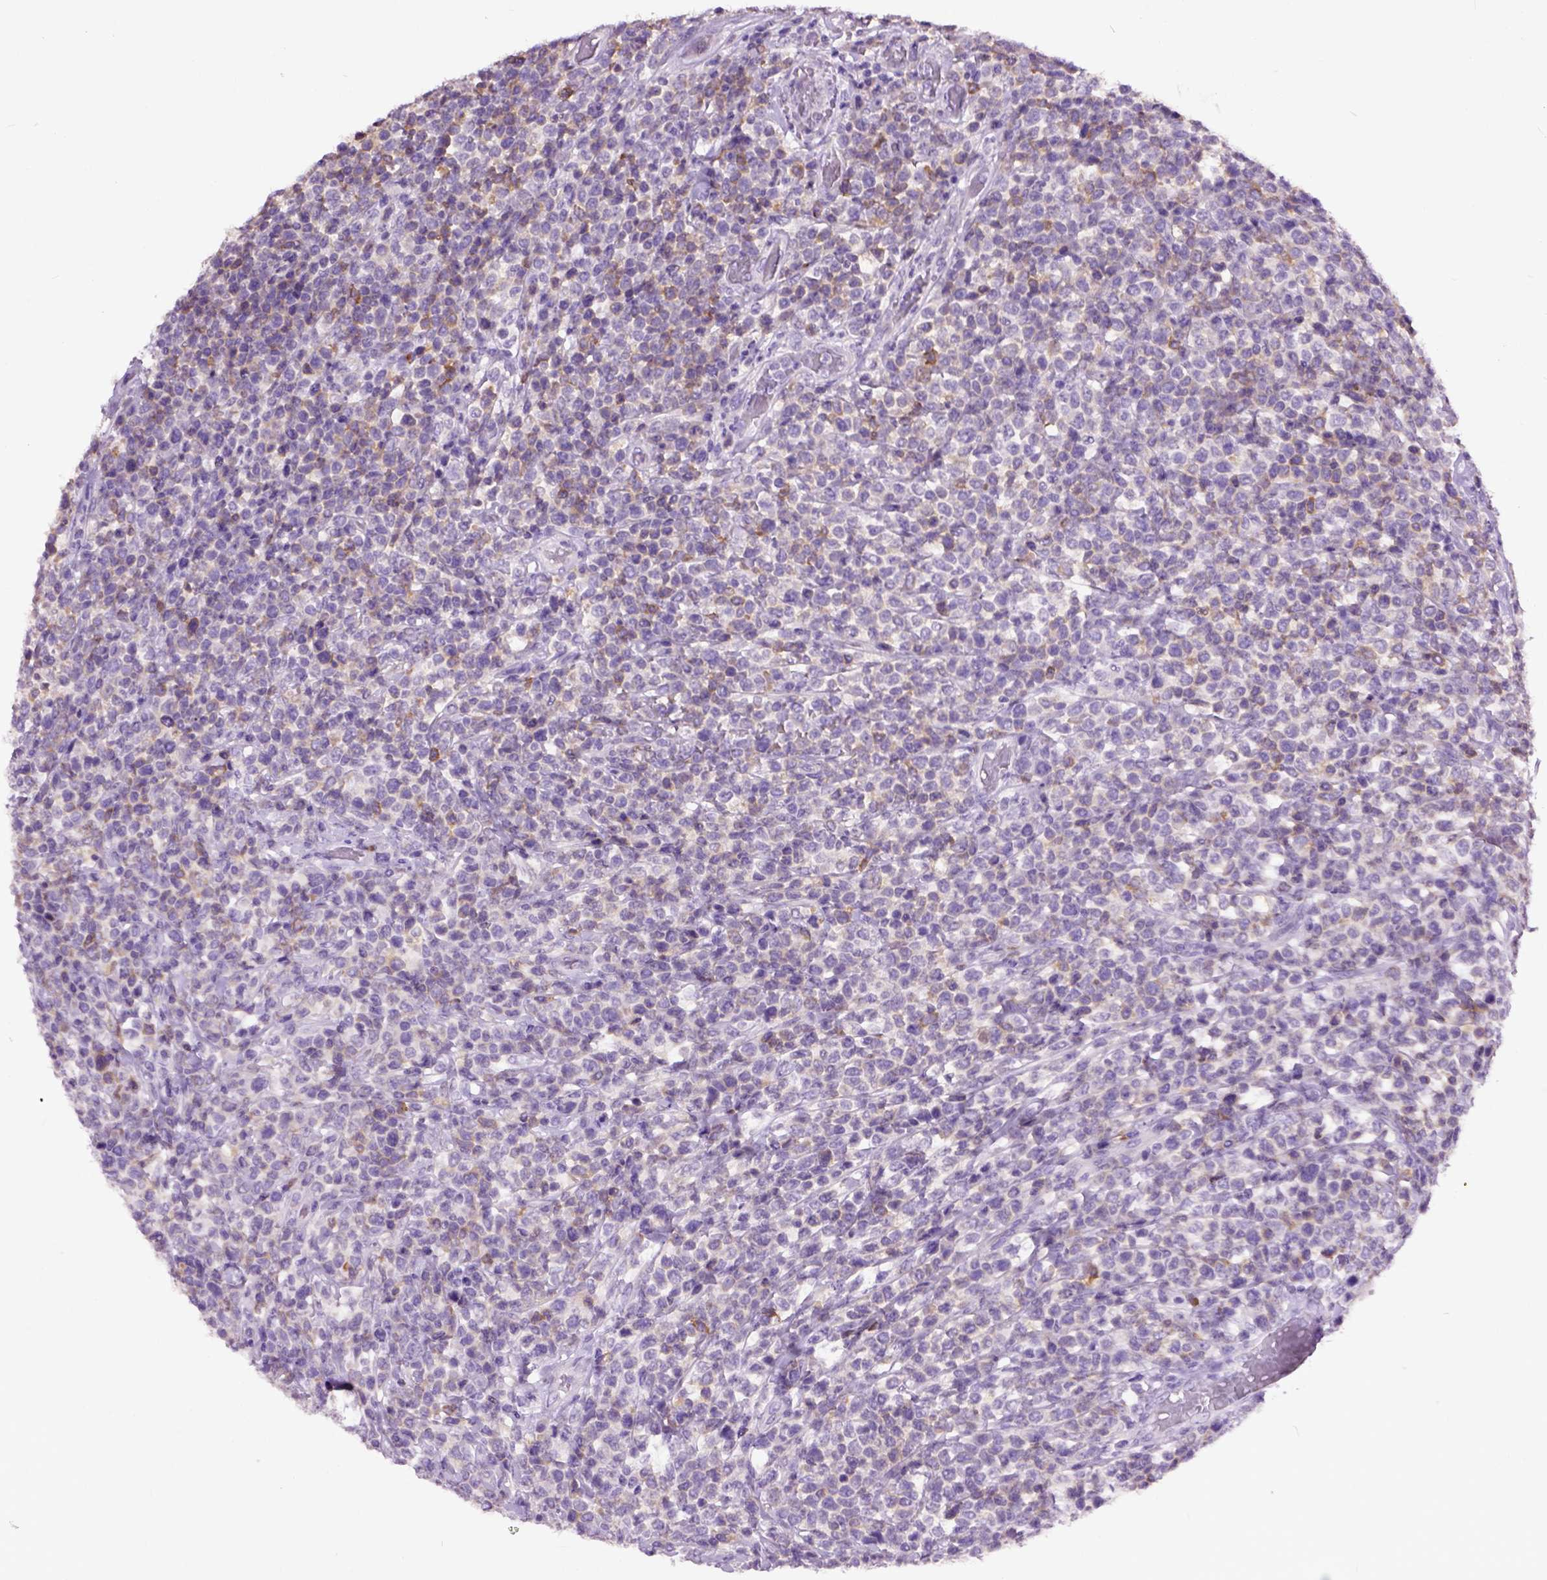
{"staining": {"intensity": "negative", "quantity": "none", "location": "none"}, "tissue": "lymphoma", "cell_type": "Tumor cells", "image_type": "cancer", "snomed": [{"axis": "morphology", "description": "Malignant lymphoma, non-Hodgkin's type, High grade"}, {"axis": "topography", "description": "Soft tissue"}], "caption": "High power microscopy image of an immunohistochemistry histopathology image of lymphoma, revealing no significant positivity in tumor cells.", "gene": "MAPT", "patient": {"sex": "female", "age": 56}}